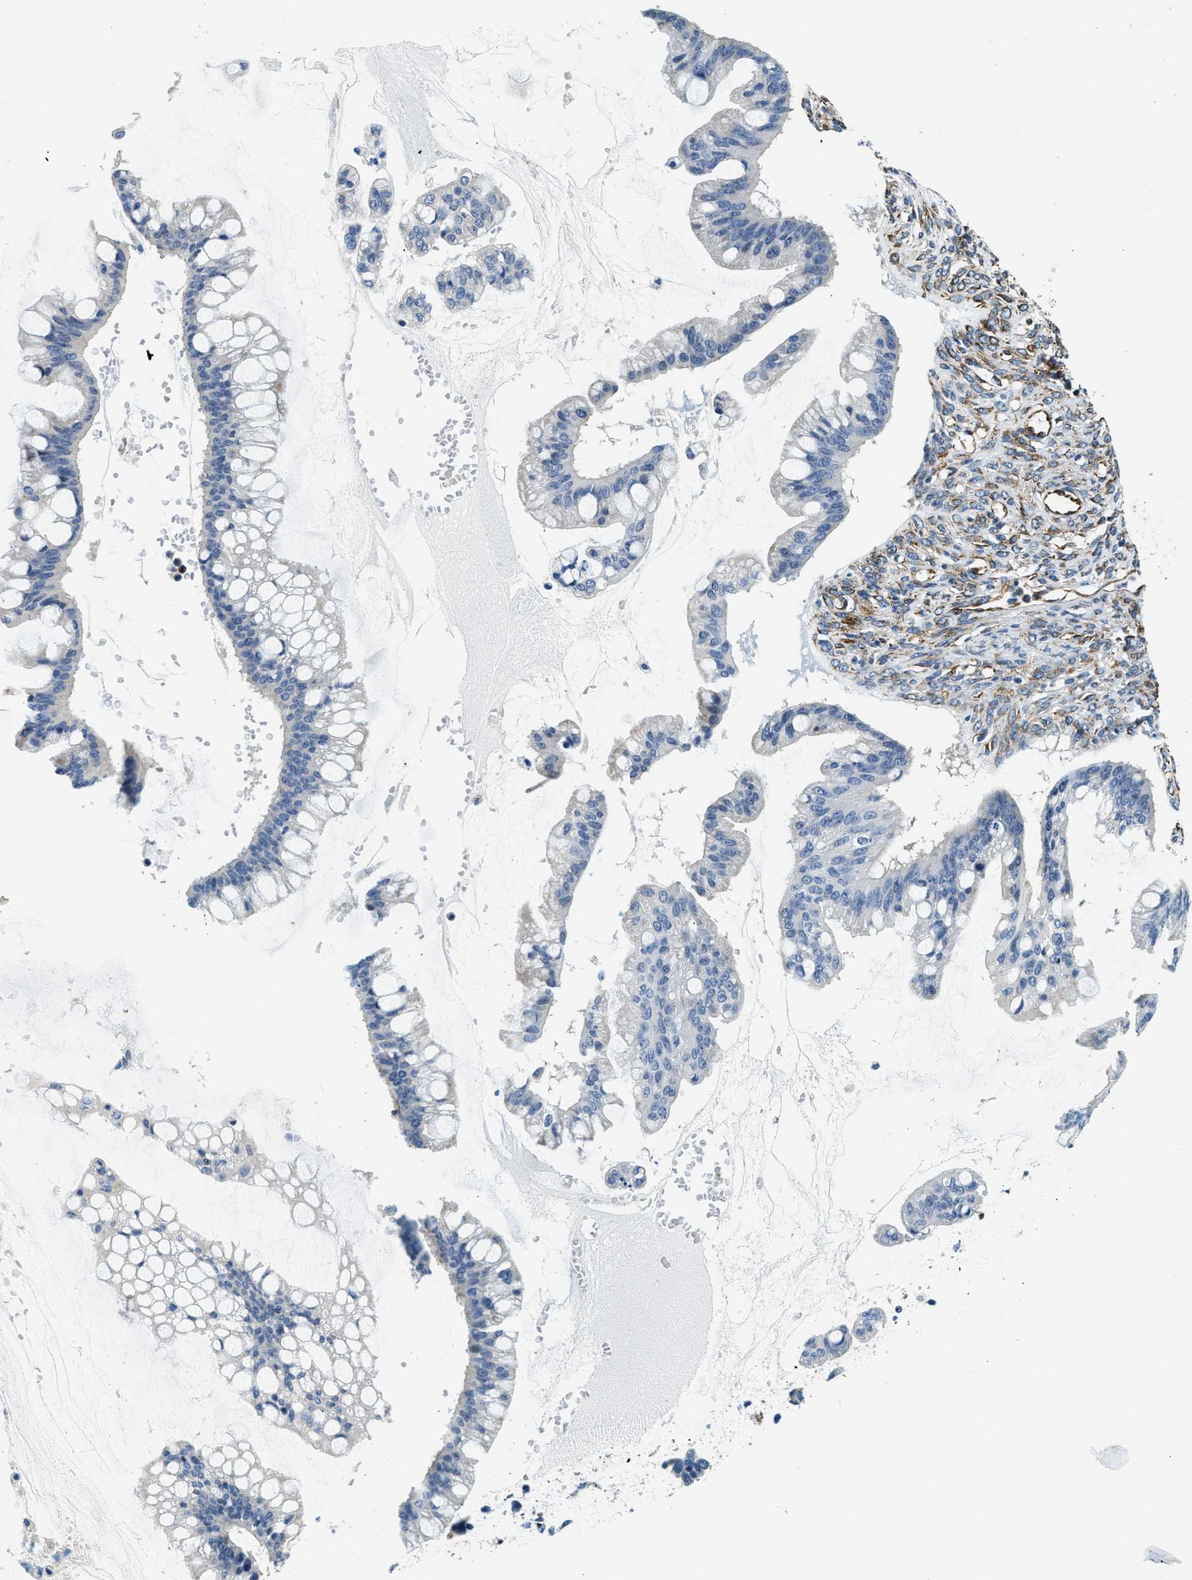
{"staining": {"intensity": "negative", "quantity": "none", "location": "none"}, "tissue": "ovarian cancer", "cell_type": "Tumor cells", "image_type": "cancer", "snomed": [{"axis": "morphology", "description": "Cystadenocarcinoma, mucinous, NOS"}, {"axis": "topography", "description": "Ovary"}], "caption": "High power microscopy image of an IHC histopathology image of ovarian cancer (mucinous cystadenocarcinoma), revealing no significant staining in tumor cells. (Brightfield microscopy of DAB (3,3'-diaminobenzidine) IHC at high magnification).", "gene": "GNS", "patient": {"sex": "female", "age": 73}}